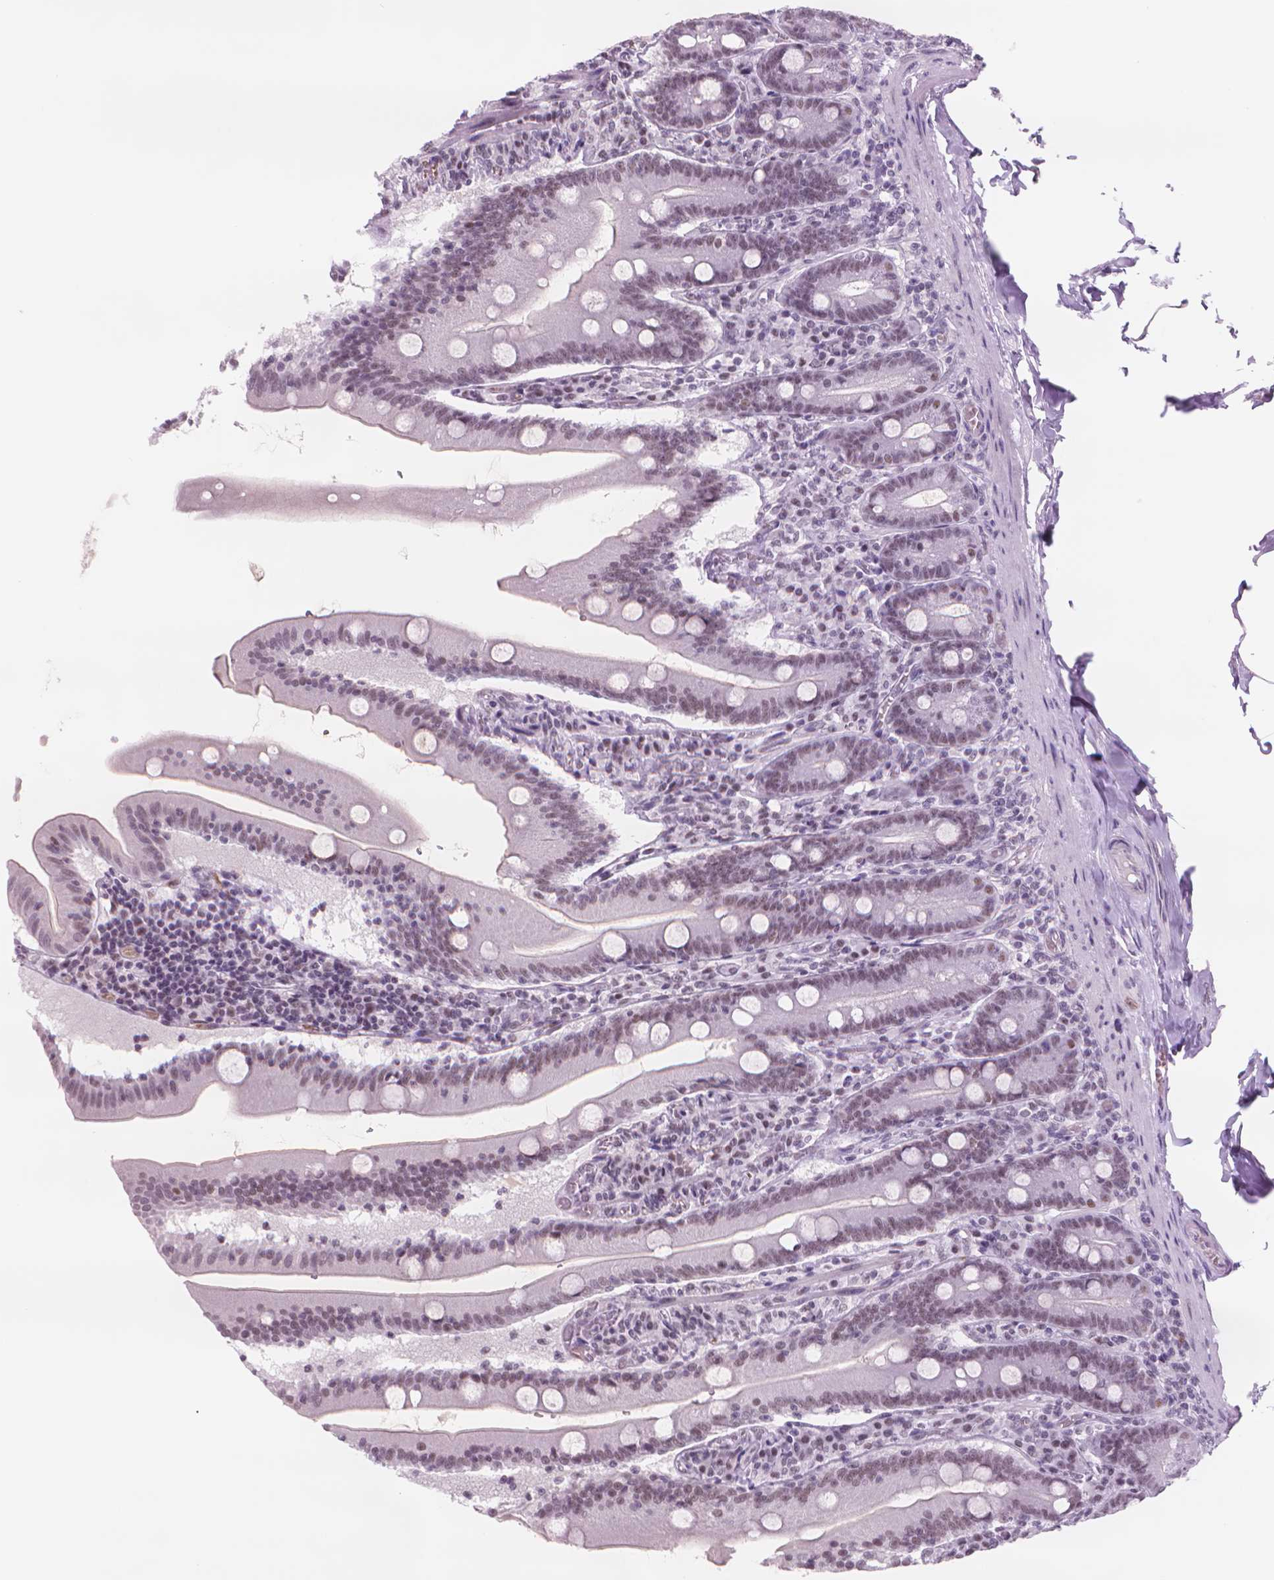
{"staining": {"intensity": "weak", "quantity": "25%-75%", "location": "nuclear"}, "tissue": "small intestine", "cell_type": "Glandular cells", "image_type": "normal", "snomed": [{"axis": "morphology", "description": "Normal tissue, NOS"}, {"axis": "topography", "description": "Small intestine"}], "caption": "Benign small intestine shows weak nuclear staining in about 25%-75% of glandular cells, visualized by immunohistochemistry.", "gene": "POLR3D", "patient": {"sex": "male", "age": 37}}